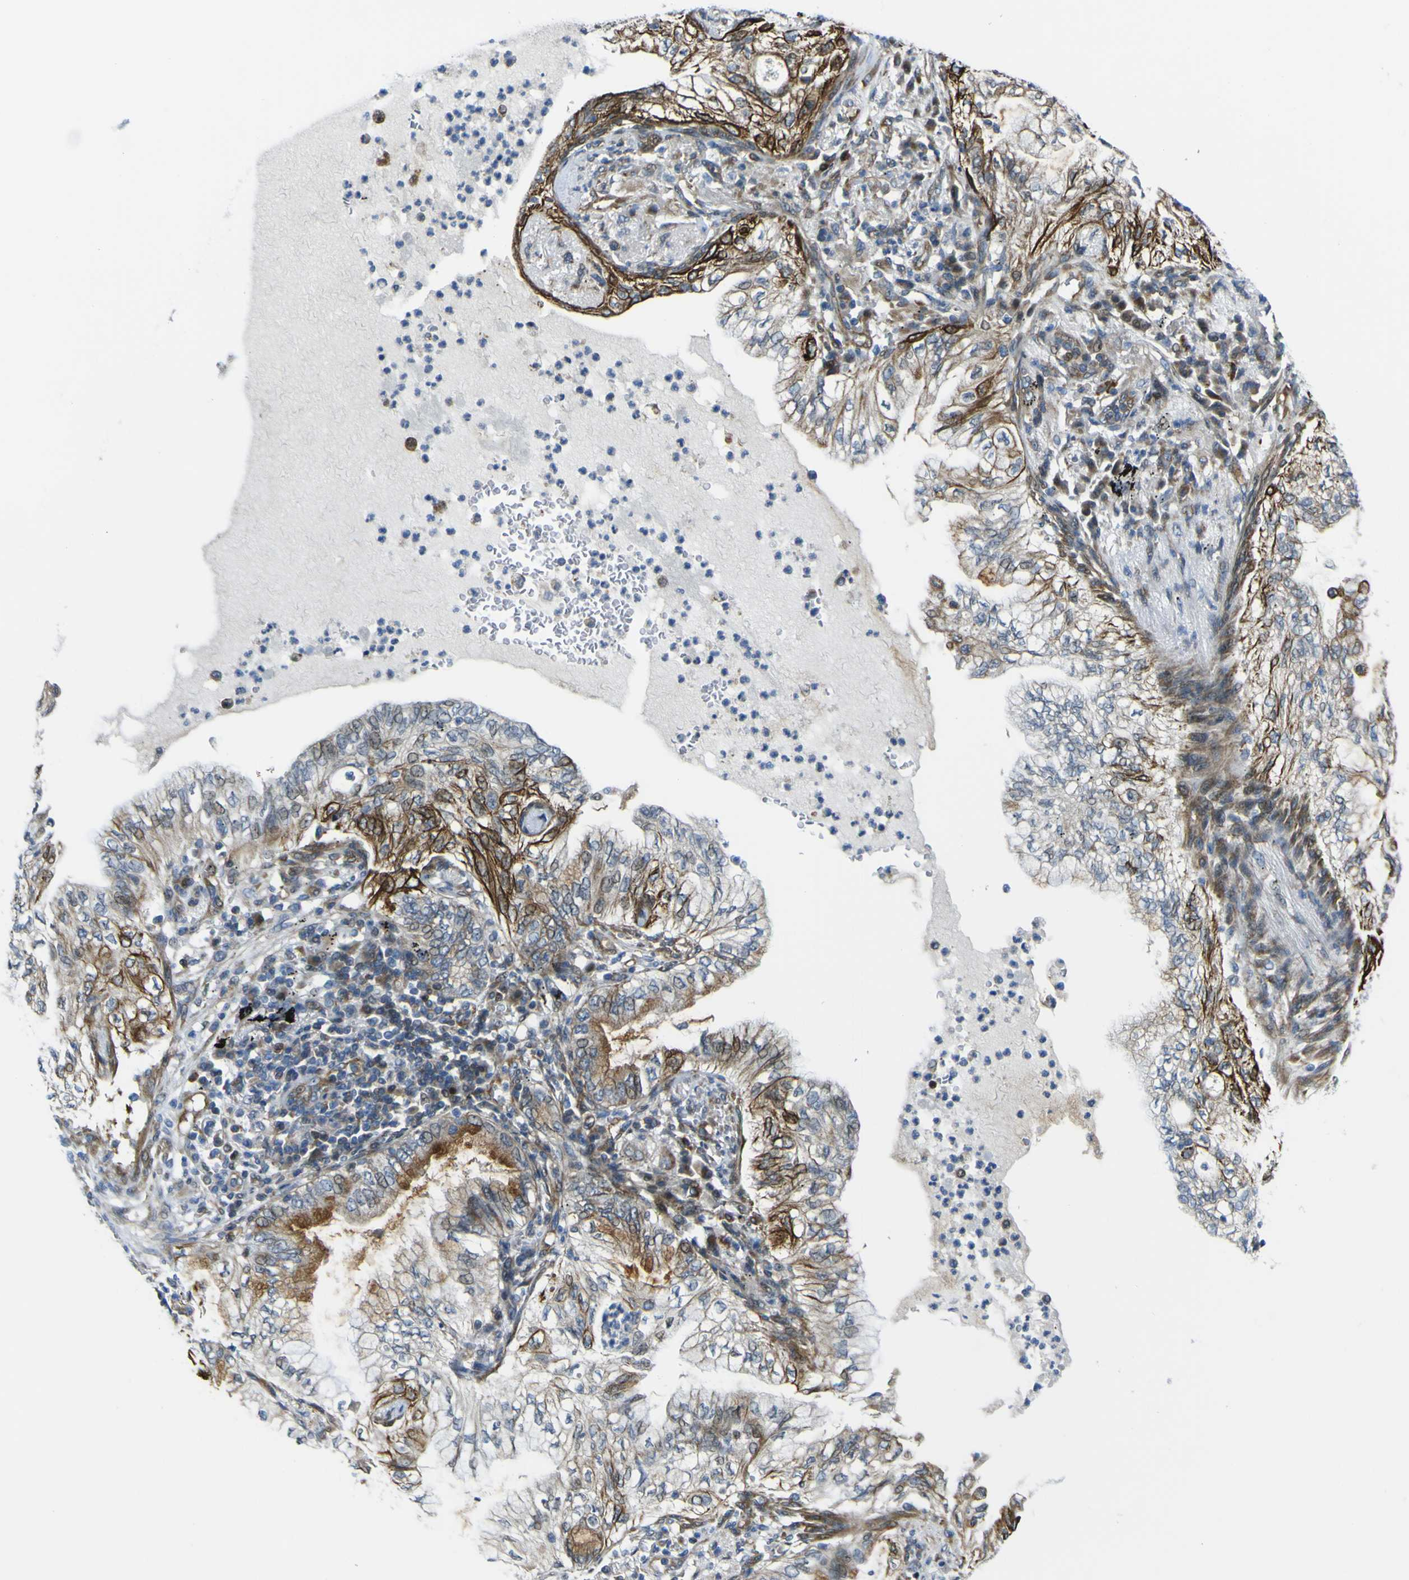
{"staining": {"intensity": "strong", "quantity": ">75%", "location": "cytoplasmic/membranous"}, "tissue": "lung cancer", "cell_type": "Tumor cells", "image_type": "cancer", "snomed": [{"axis": "morphology", "description": "Normal tissue, NOS"}, {"axis": "morphology", "description": "Adenocarcinoma, NOS"}, {"axis": "topography", "description": "Bronchus"}, {"axis": "topography", "description": "Lung"}], "caption": "A brown stain highlights strong cytoplasmic/membranous staining of a protein in adenocarcinoma (lung) tumor cells. (IHC, brightfield microscopy, high magnification).", "gene": "KDM7A", "patient": {"sex": "female", "age": 70}}